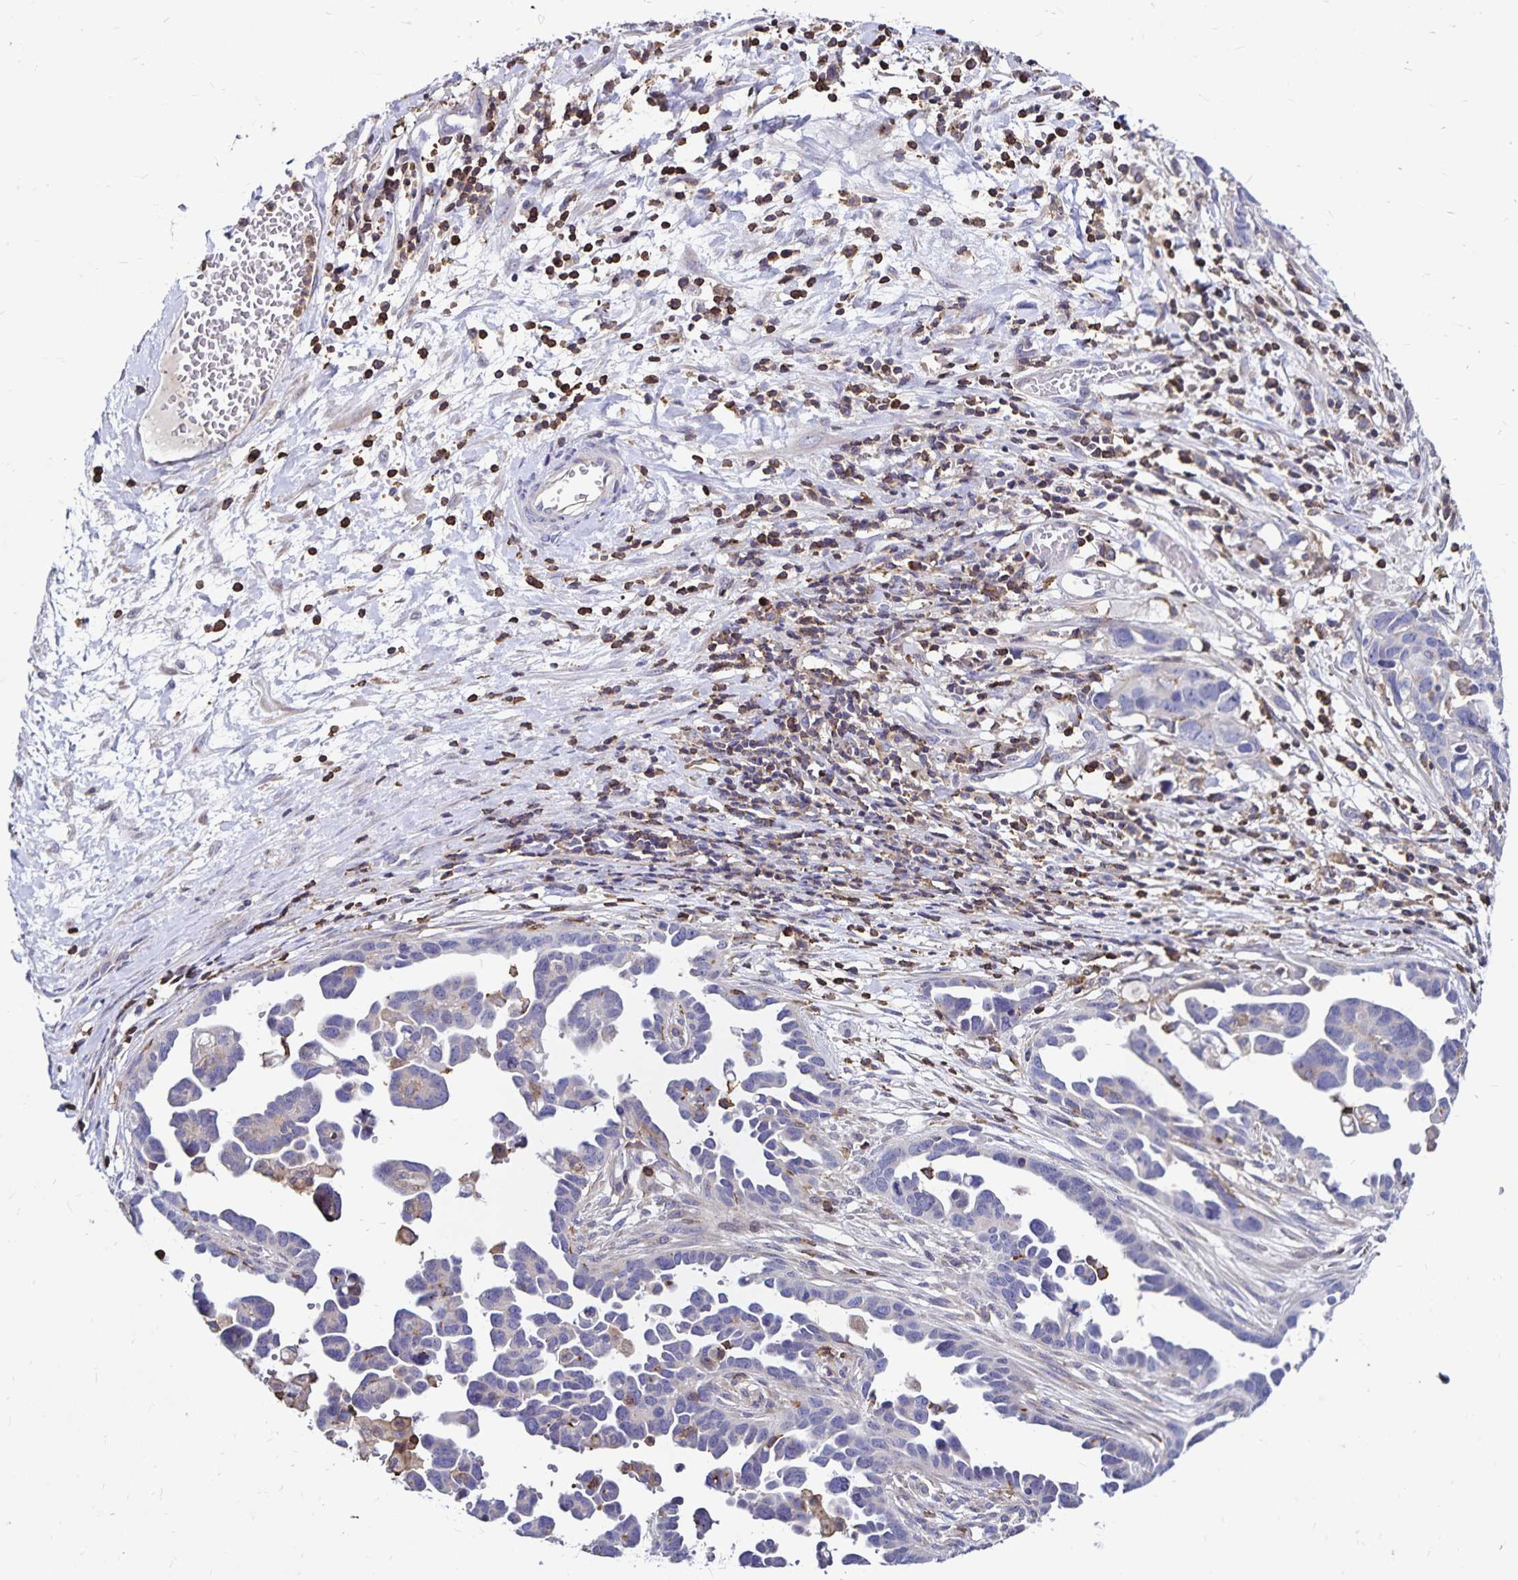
{"staining": {"intensity": "weak", "quantity": "<25%", "location": "cytoplasmic/membranous"}, "tissue": "ovarian cancer", "cell_type": "Tumor cells", "image_type": "cancer", "snomed": [{"axis": "morphology", "description": "Cystadenocarcinoma, serous, NOS"}, {"axis": "topography", "description": "Ovary"}], "caption": "An IHC image of ovarian cancer (serous cystadenocarcinoma) is shown. There is no staining in tumor cells of ovarian cancer (serous cystadenocarcinoma).", "gene": "NAGPA", "patient": {"sex": "female", "age": 54}}